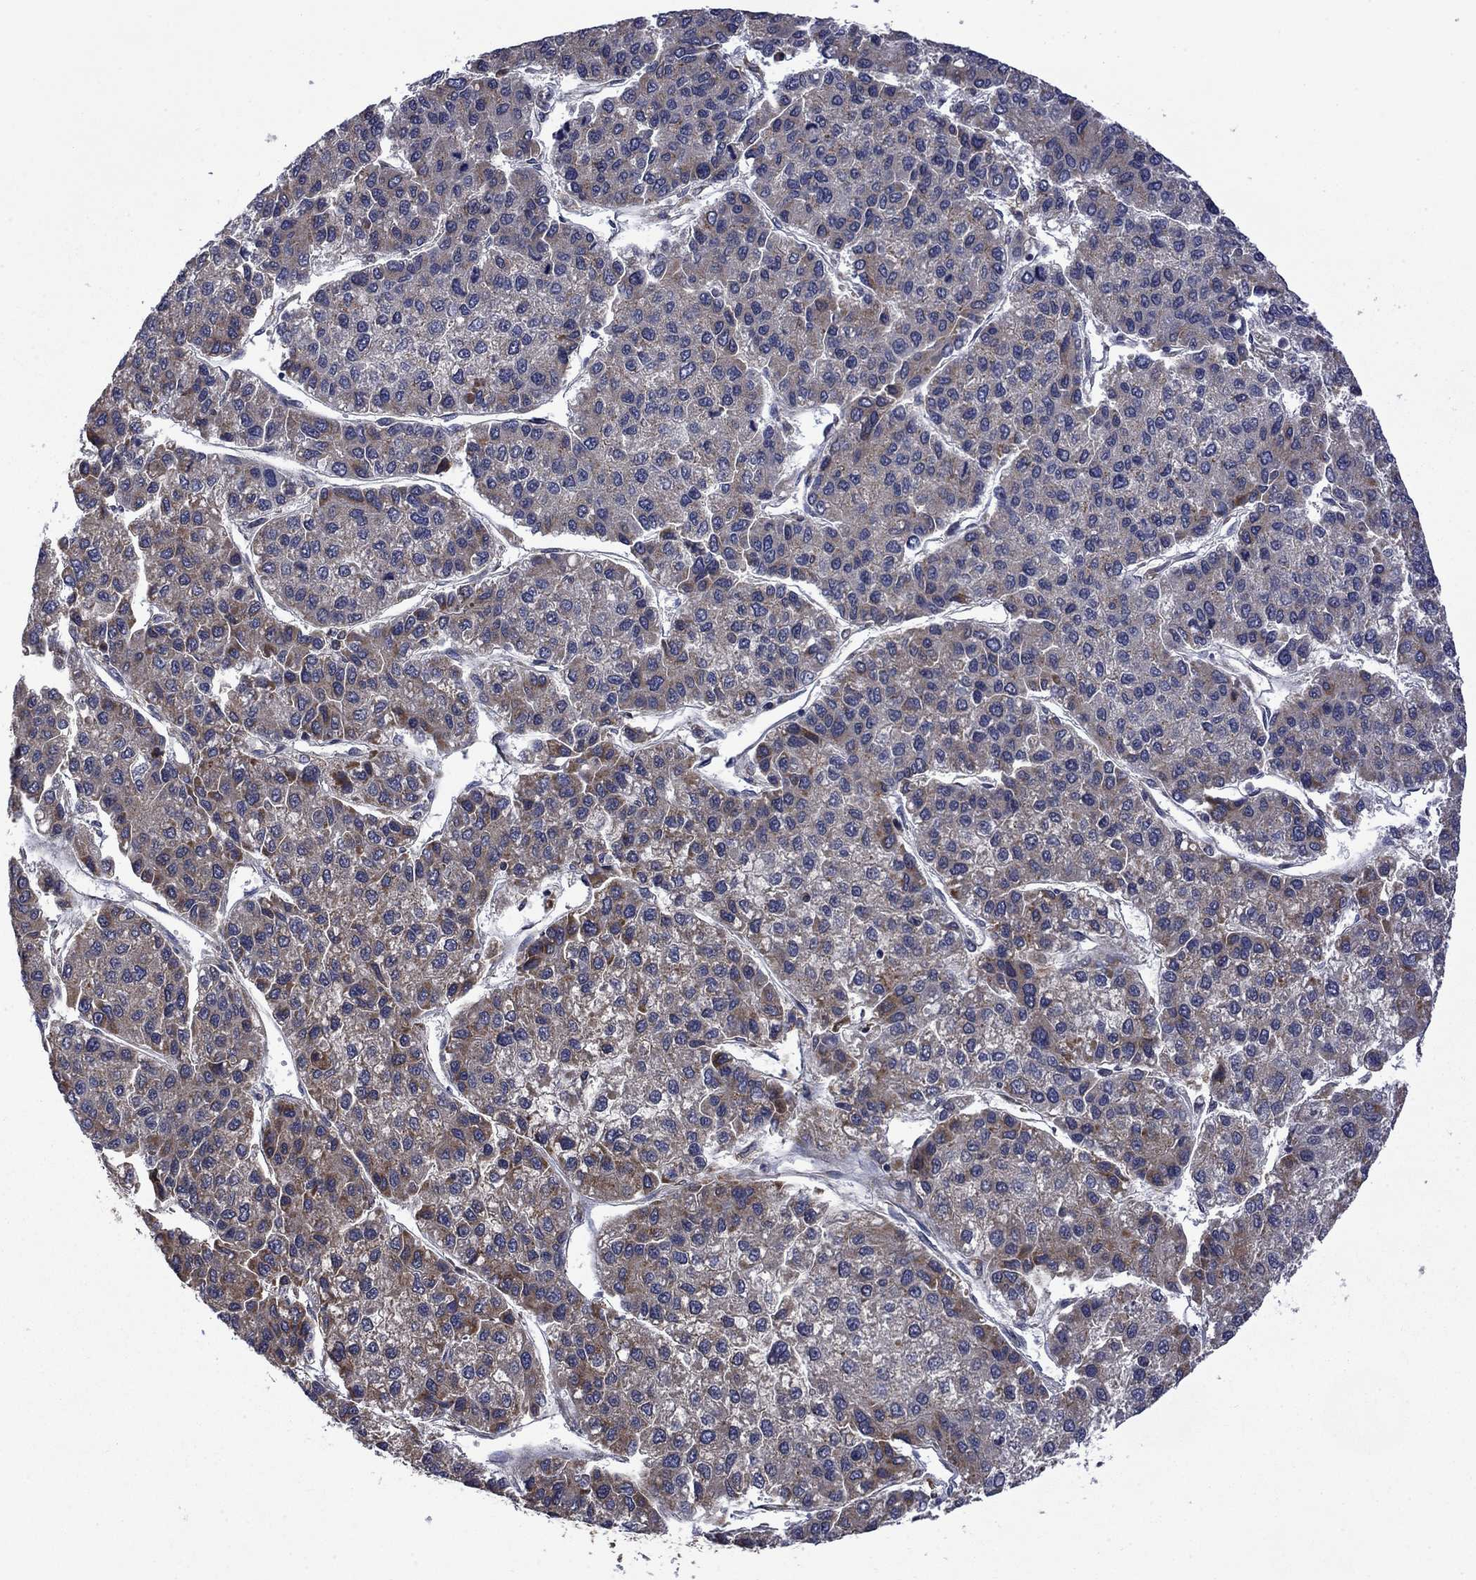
{"staining": {"intensity": "moderate", "quantity": "<25%", "location": "cytoplasmic/membranous"}, "tissue": "liver cancer", "cell_type": "Tumor cells", "image_type": "cancer", "snomed": [{"axis": "morphology", "description": "Carcinoma, Hepatocellular, NOS"}, {"axis": "topography", "description": "Liver"}], "caption": "Immunohistochemistry photomicrograph of human hepatocellular carcinoma (liver) stained for a protein (brown), which shows low levels of moderate cytoplasmic/membranous expression in about <25% of tumor cells.", "gene": "FURIN", "patient": {"sex": "female", "age": 66}}